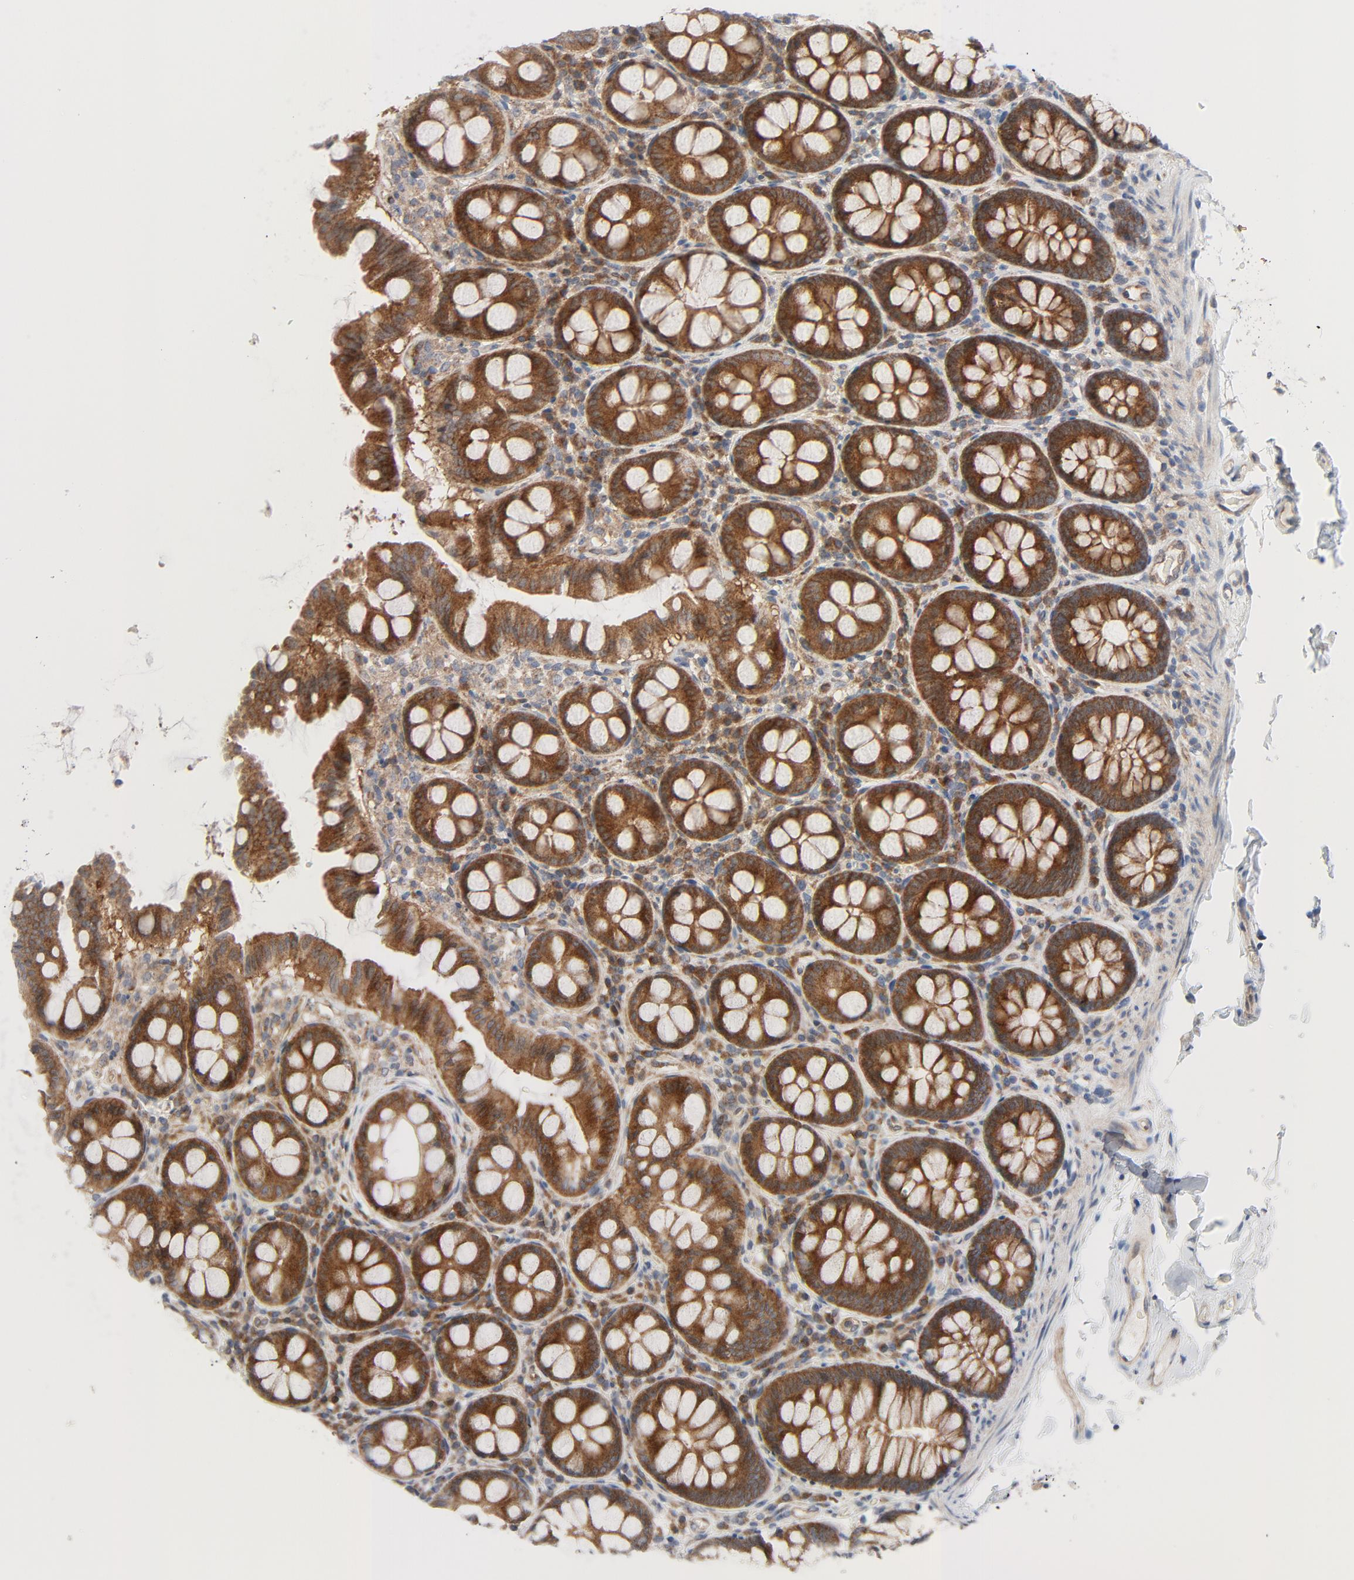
{"staining": {"intensity": "weak", "quantity": ">75%", "location": "cytoplasmic/membranous"}, "tissue": "colon", "cell_type": "Endothelial cells", "image_type": "normal", "snomed": [{"axis": "morphology", "description": "Normal tissue, NOS"}, {"axis": "topography", "description": "Colon"}], "caption": "DAB immunohistochemical staining of unremarkable human colon demonstrates weak cytoplasmic/membranous protein expression in approximately >75% of endothelial cells. The staining was performed using DAB to visualize the protein expression in brown, while the nuclei were stained in blue with hematoxylin (Magnification: 20x).", "gene": "TSG101", "patient": {"sex": "female", "age": 61}}